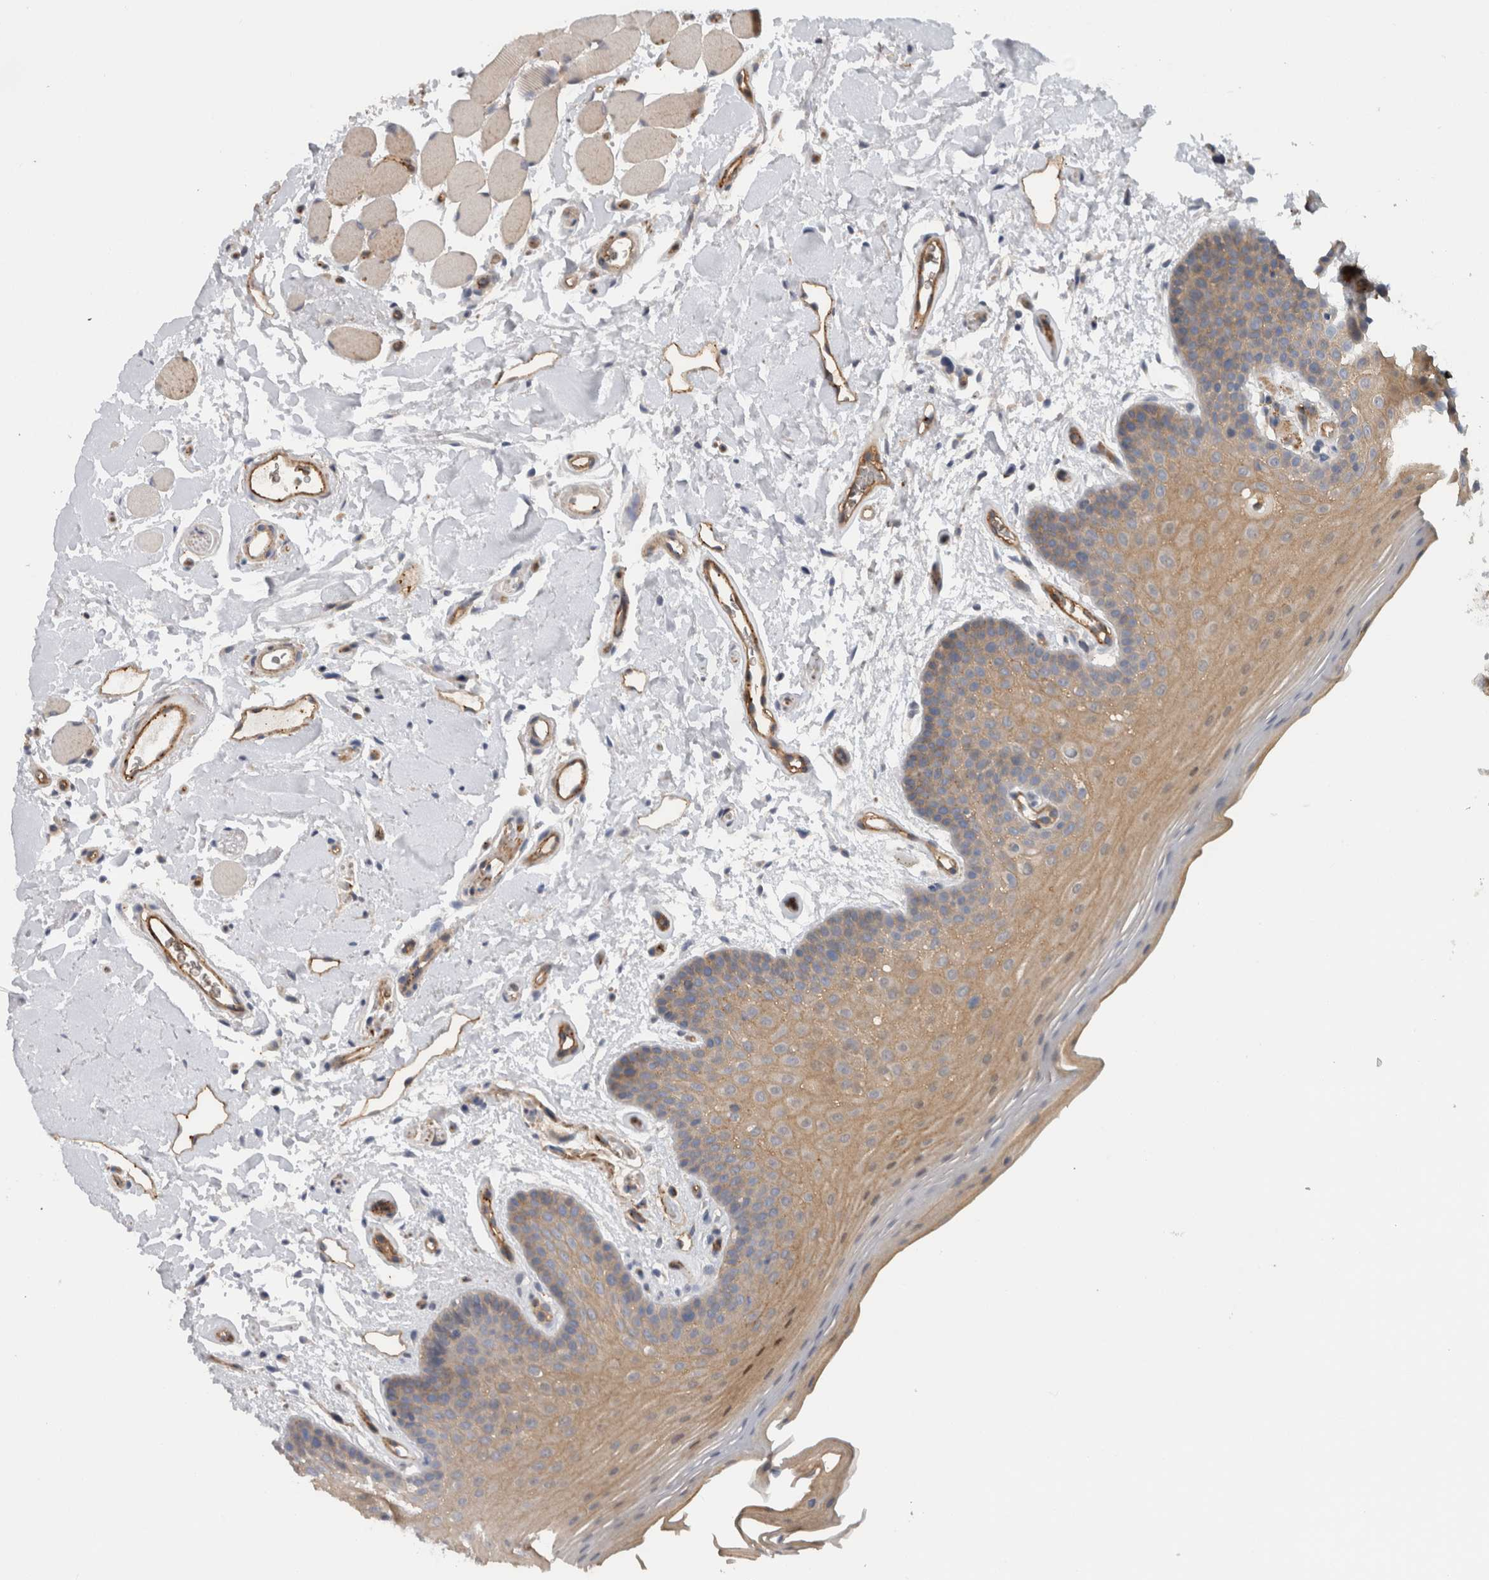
{"staining": {"intensity": "weak", "quantity": ">75%", "location": "cytoplasmic/membranous"}, "tissue": "oral mucosa", "cell_type": "Squamous epithelial cells", "image_type": "normal", "snomed": [{"axis": "morphology", "description": "Normal tissue, NOS"}, {"axis": "topography", "description": "Oral tissue"}], "caption": "Protein expression by immunohistochemistry (IHC) shows weak cytoplasmic/membranous expression in about >75% of squamous epithelial cells in benign oral mucosa. Nuclei are stained in blue.", "gene": "CD59", "patient": {"sex": "male", "age": 62}}